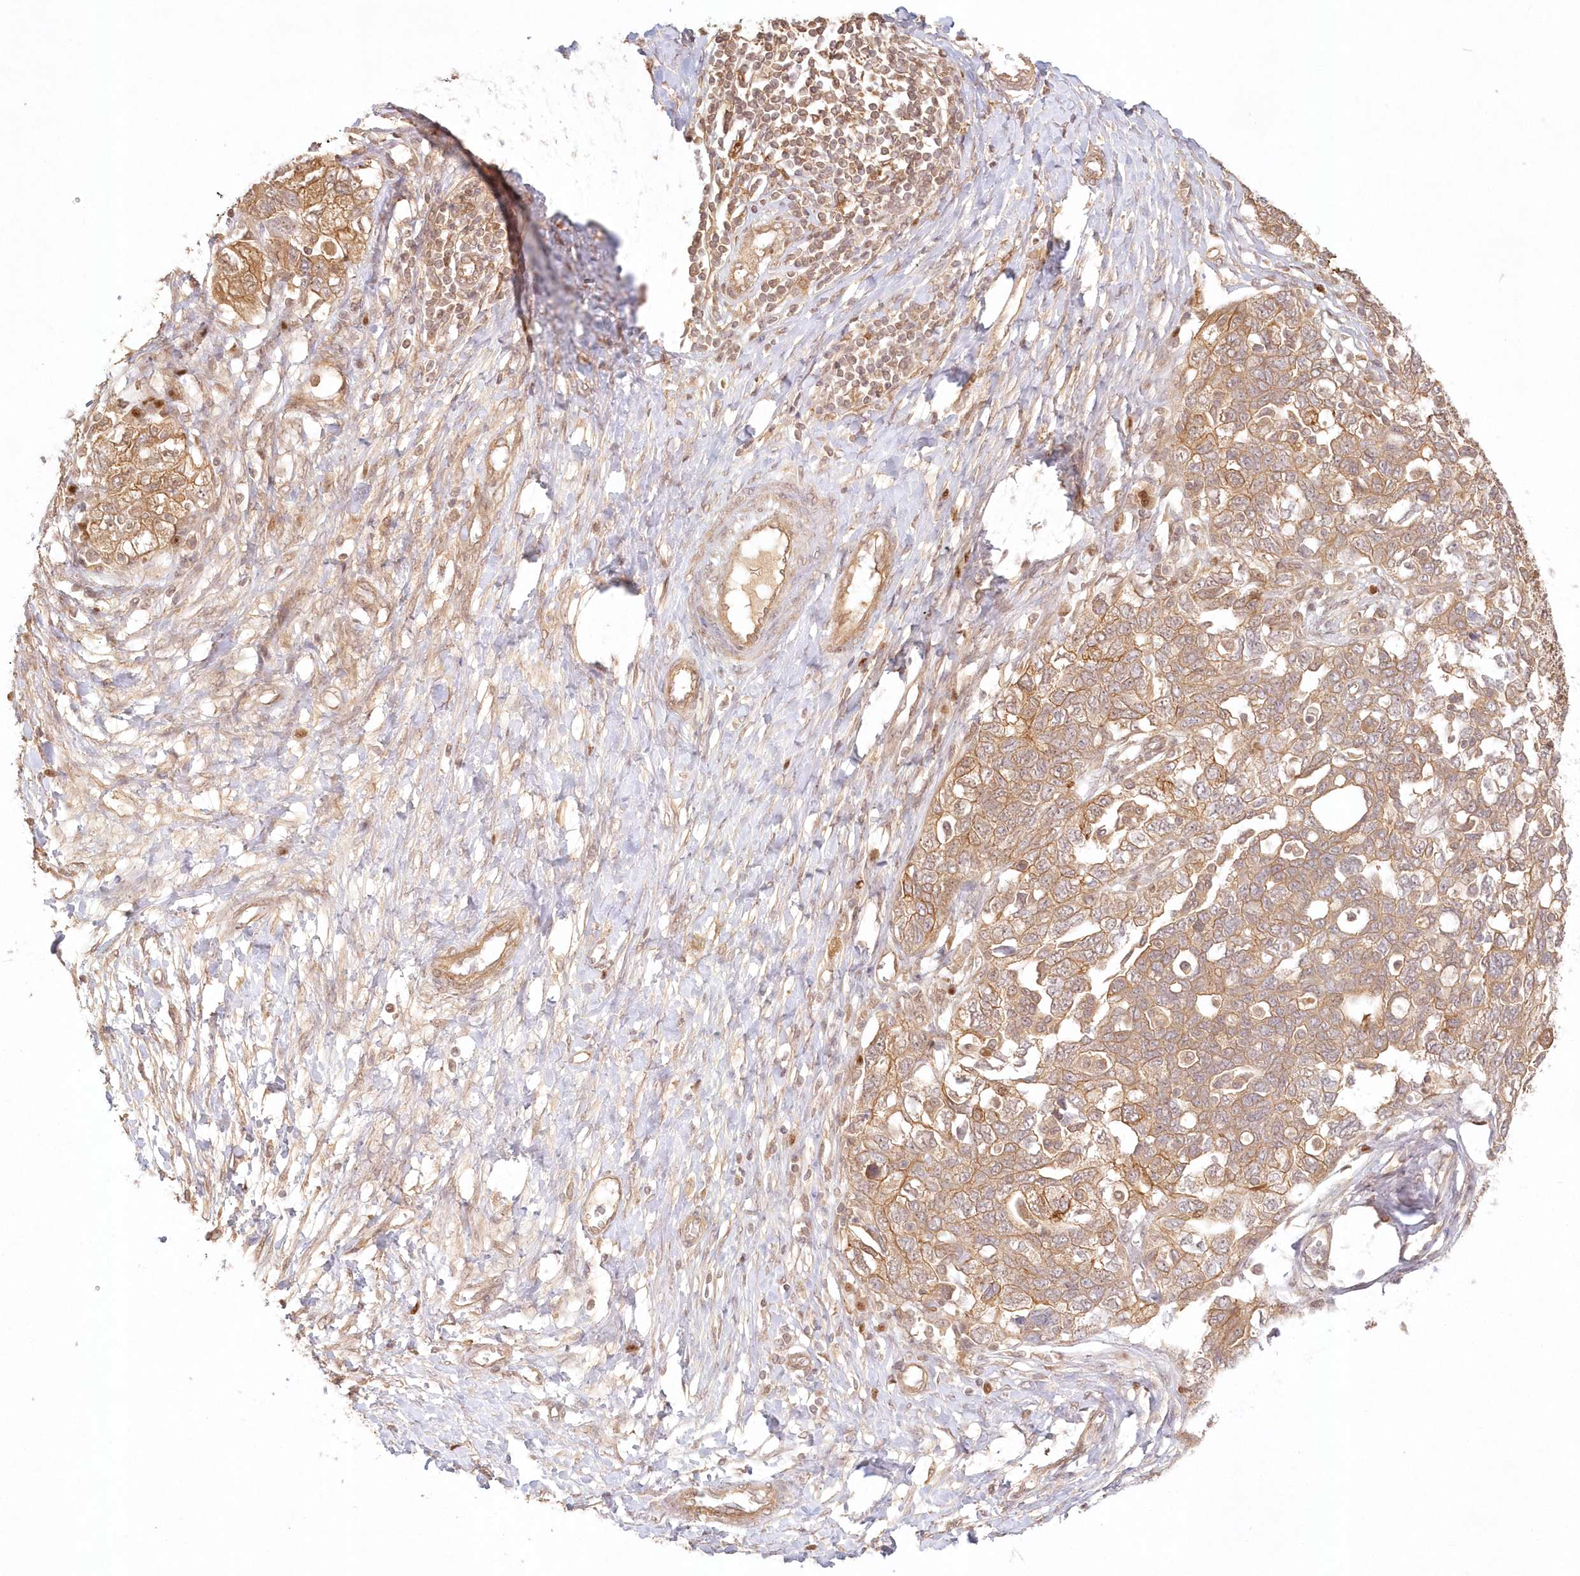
{"staining": {"intensity": "moderate", "quantity": ">75%", "location": "cytoplasmic/membranous"}, "tissue": "ovarian cancer", "cell_type": "Tumor cells", "image_type": "cancer", "snomed": [{"axis": "morphology", "description": "Carcinoma, NOS"}, {"axis": "morphology", "description": "Cystadenocarcinoma, serous, NOS"}, {"axis": "topography", "description": "Ovary"}], "caption": "Ovarian cancer (carcinoma) was stained to show a protein in brown. There is medium levels of moderate cytoplasmic/membranous positivity in approximately >75% of tumor cells.", "gene": "KIAA0232", "patient": {"sex": "female", "age": 69}}